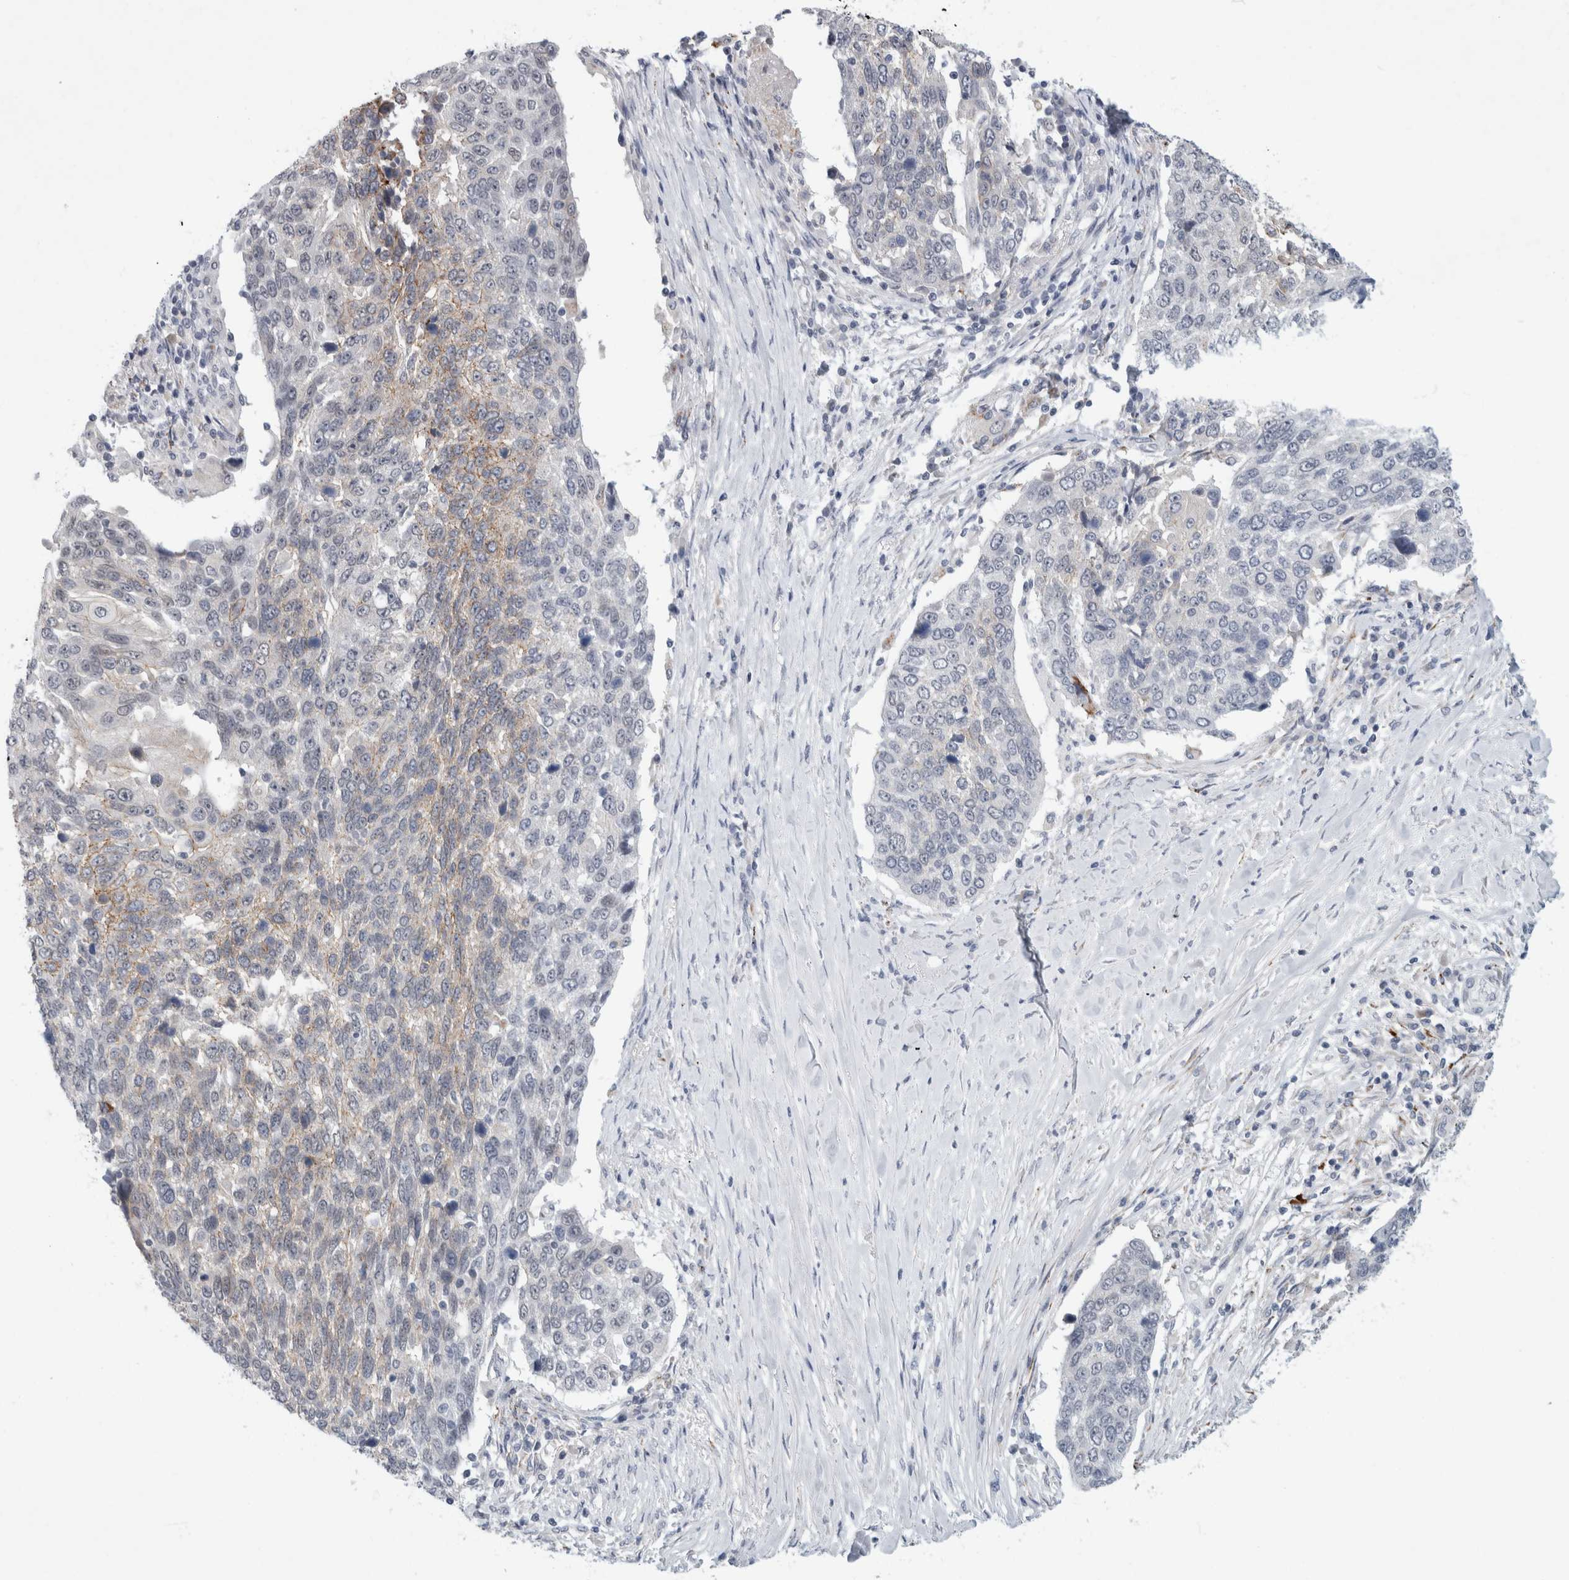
{"staining": {"intensity": "weak", "quantity": "<25%", "location": "cytoplasmic/membranous"}, "tissue": "lung cancer", "cell_type": "Tumor cells", "image_type": "cancer", "snomed": [{"axis": "morphology", "description": "Squamous cell carcinoma, NOS"}, {"axis": "topography", "description": "Lung"}], "caption": "An immunohistochemistry (IHC) image of lung cancer is shown. There is no staining in tumor cells of lung cancer.", "gene": "NIPA1", "patient": {"sex": "male", "age": 66}}